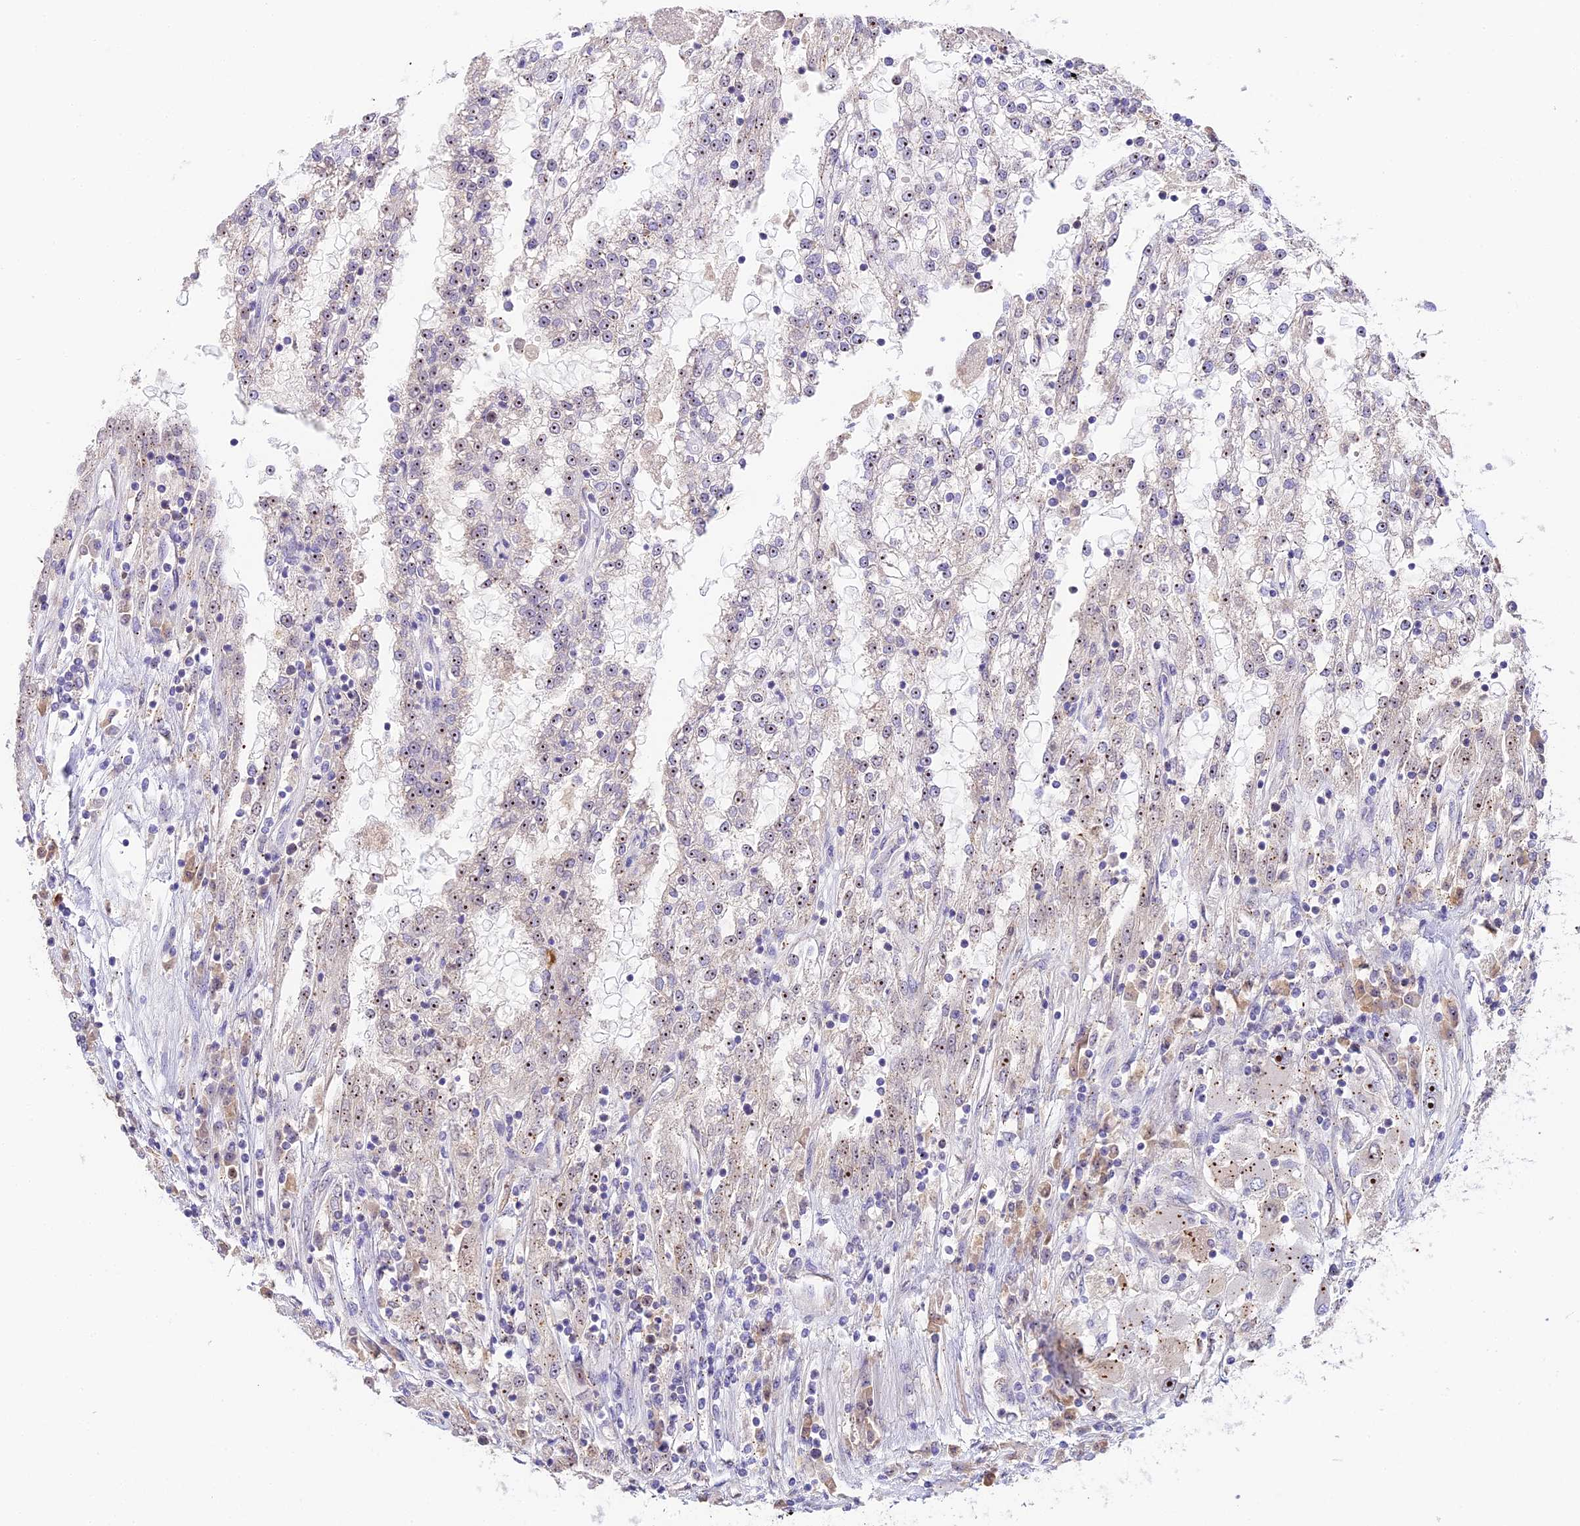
{"staining": {"intensity": "weak", "quantity": "25%-75%", "location": "nuclear"}, "tissue": "renal cancer", "cell_type": "Tumor cells", "image_type": "cancer", "snomed": [{"axis": "morphology", "description": "Adenocarcinoma, NOS"}, {"axis": "topography", "description": "Kidney"}], "caption": "Human renal cancer stained with a protein marker reveals weak staining in tumor cells.", "gene": "RAD51", "patient": {"sex": "female", "age": 52}}